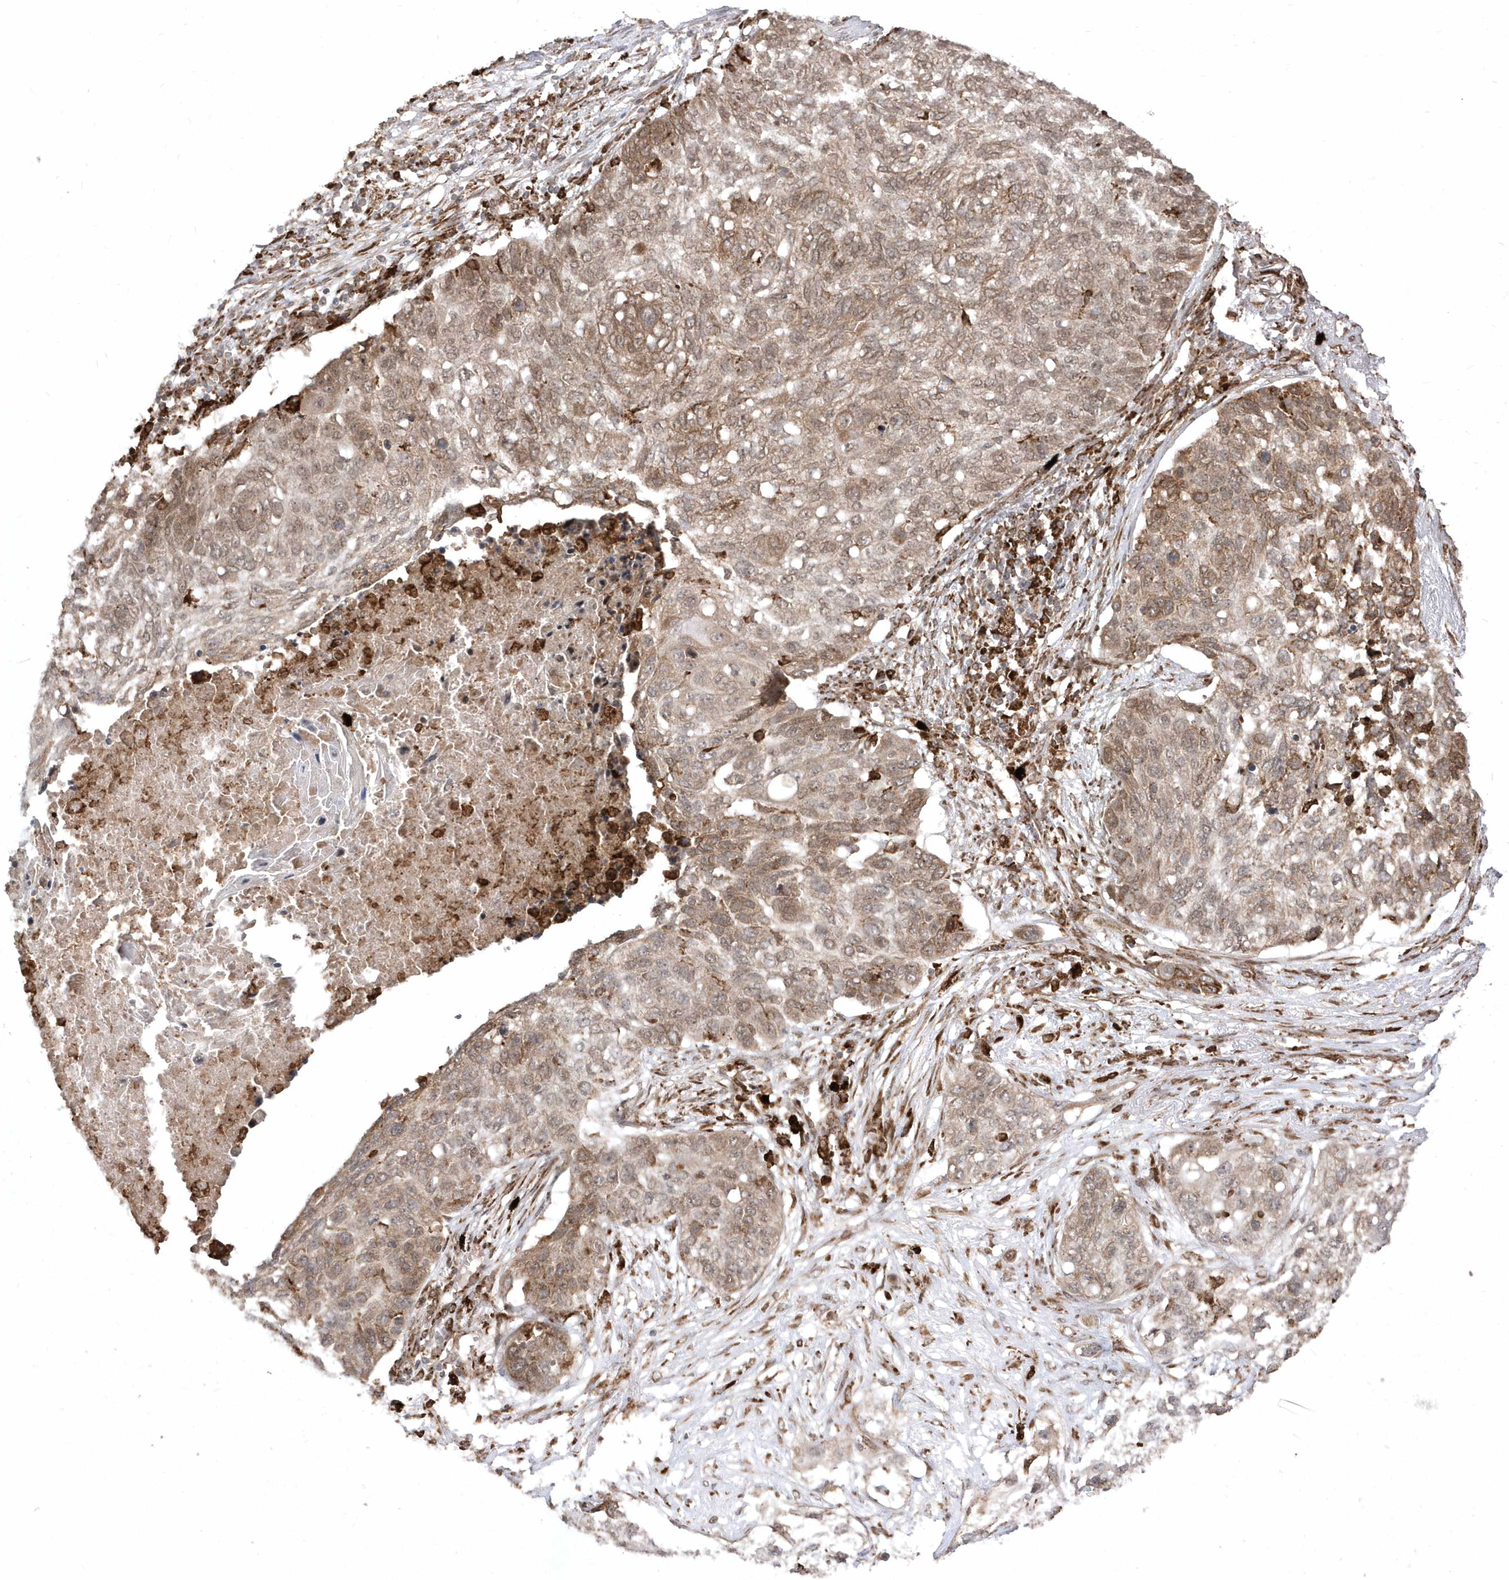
{"staining": {"intensity": "moderate", "quantity": "25%-75%", "location": "cytoplasmic/membranous"}, "tissue": "lung cancer", "cell_type": "Tumor cells", "image_type": "cancer", "snomed": [{"axis": "morphology", "description": "Squamous cell carcinoma, NOS"}, {"axis": "topography", "description": "Lung"}], "caption": "Protein staining by IHC reveals moderate cytoplasmic/membranous positivity in about 25%-75% of tumor cells in lung squamous cell carcinoma.", "gene": "EPC2", "patient": {"sex": "female", "age": 63}}